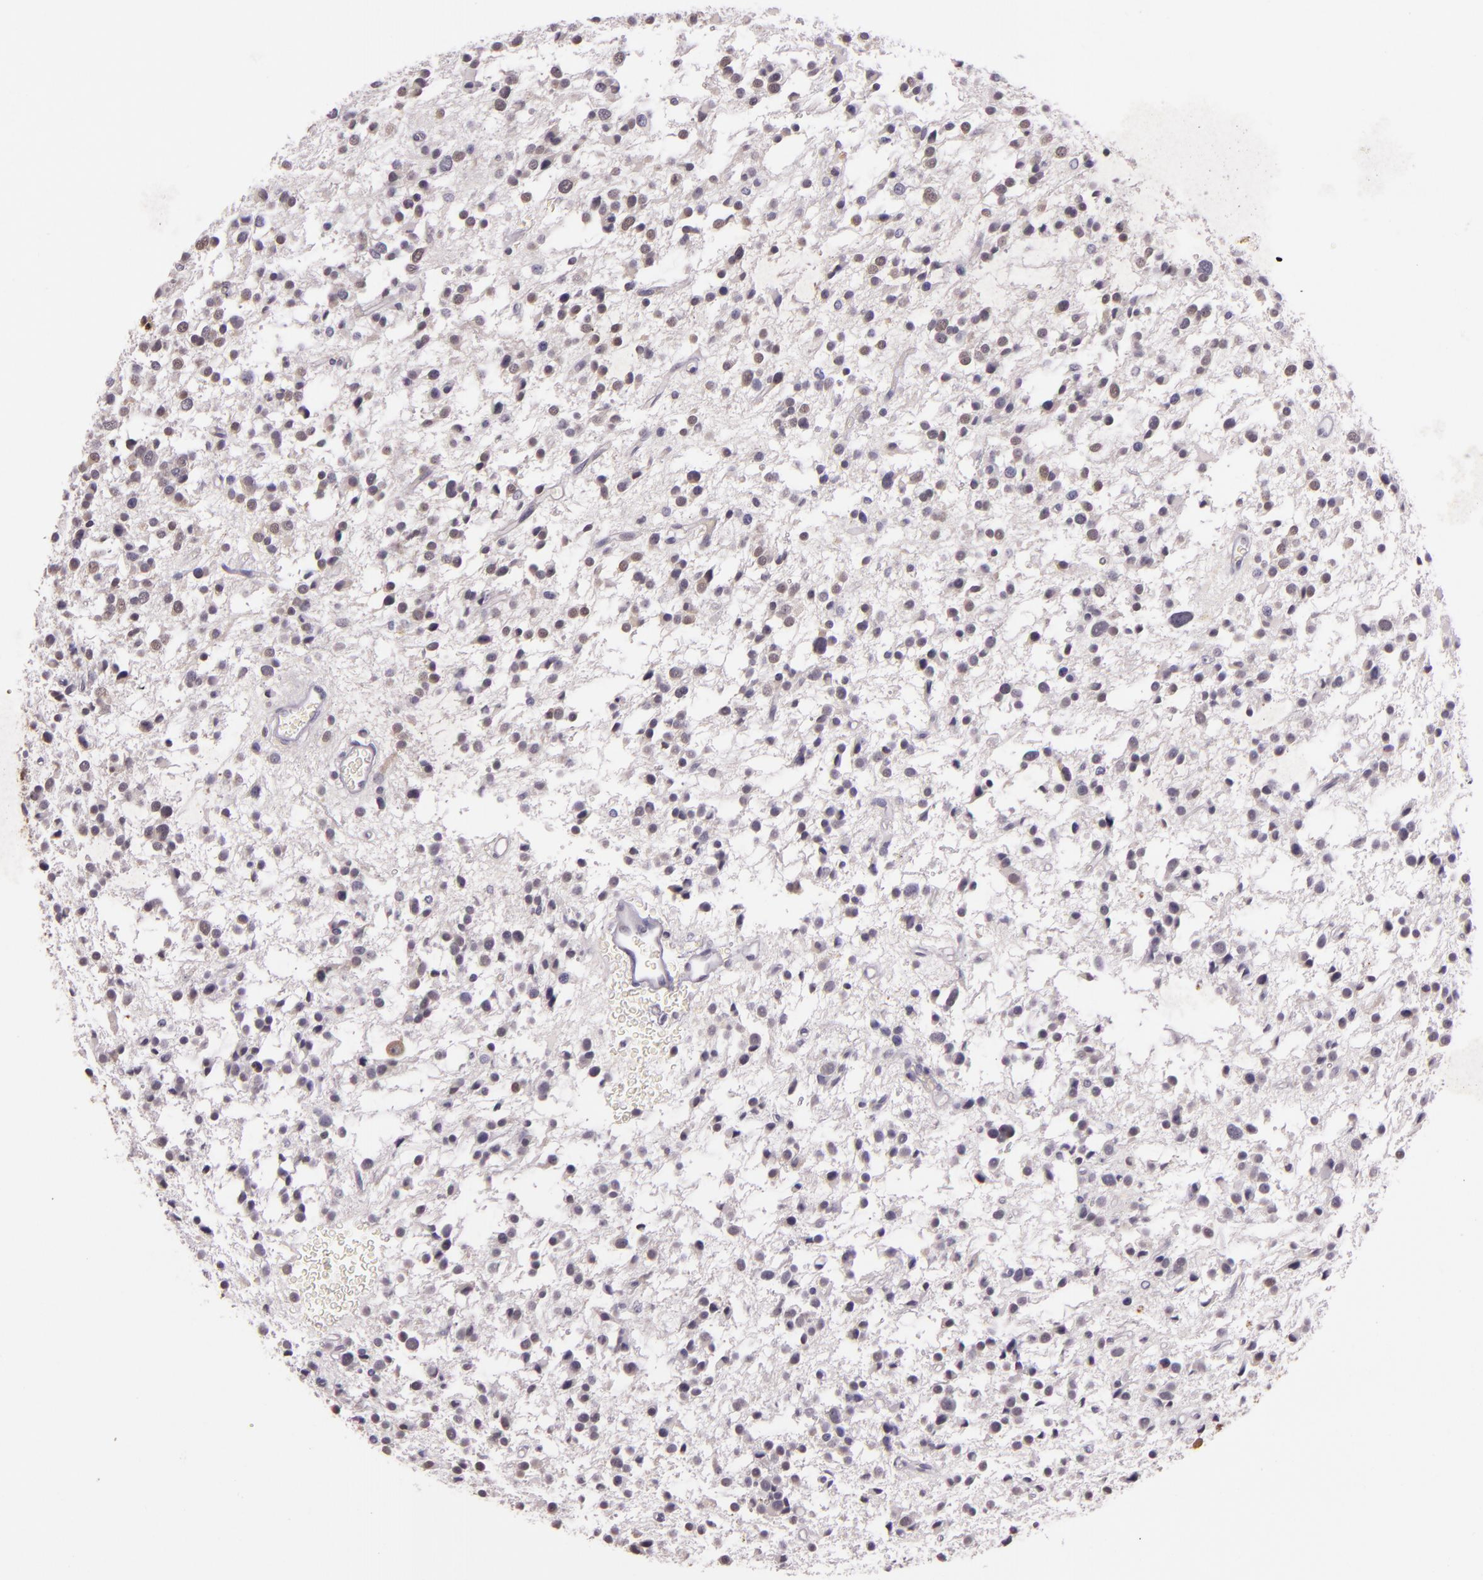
{"staining": {"intensity": "negative", "quantity": "none", "location": "none"}, "tissue": "glioma", "cell_type": "Tumor cells", "image_type": "cancer", "snomed": [{"axis": "morphology", "description": "Glioma, malignant, Low grade"}, {"axis": "topography", "description": "Brain"}], "caption": "This is an immunohistochemistry (IHC) image of human glioma. There is no staining in tumor cells.", "gene": "HSPA8", "patient": {"sex": "female", "age": 36}}